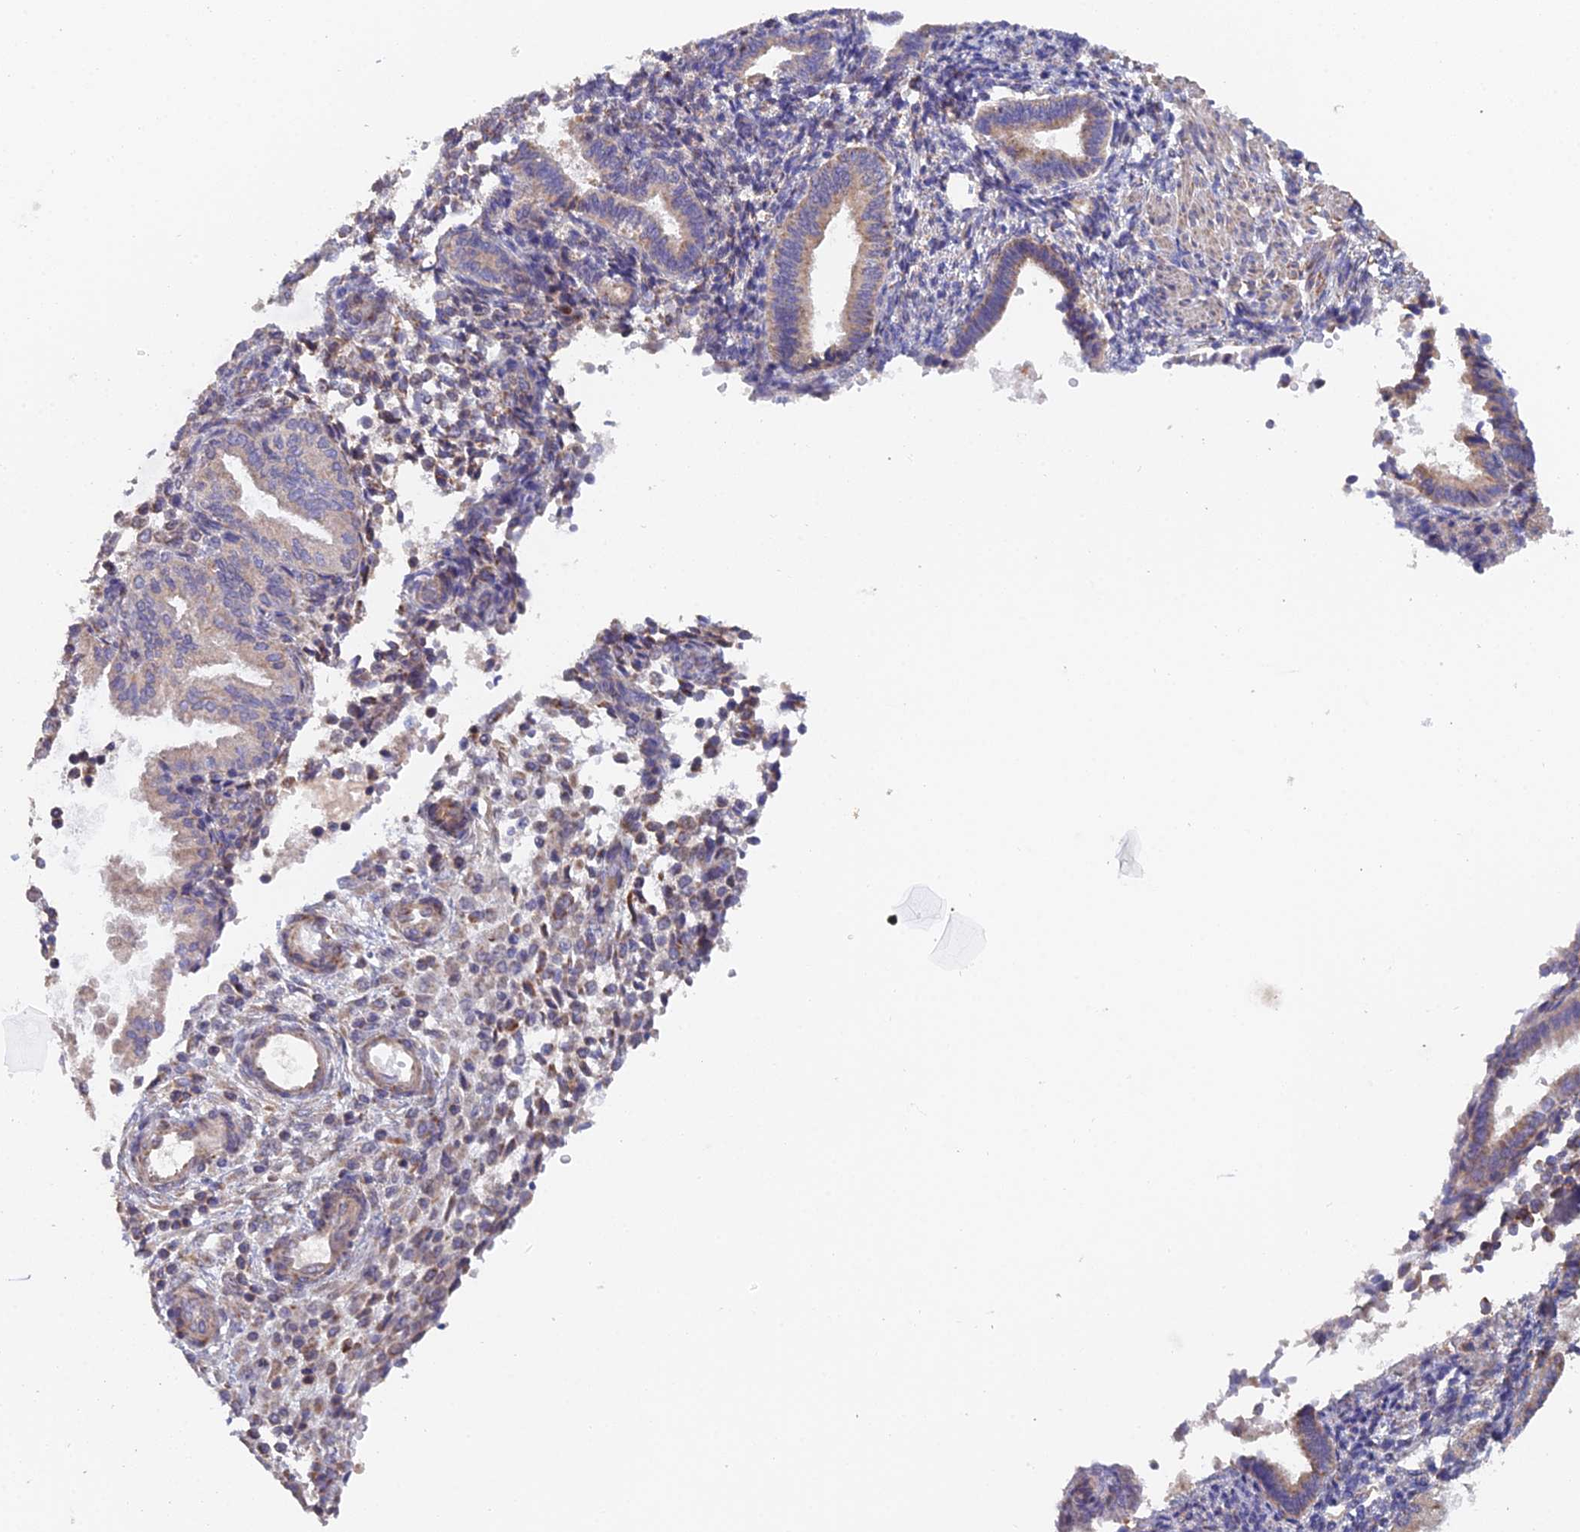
{"staining": {"intensity": "weak", "quantity": "<25%", "location": "cytoplasmic/membranous"}, "tissue": "endometrium", "cell_type": "Cells in endometrial stroma", "image_type": "normal", "snomed": [{"axis": "morphology", "description": "Normal tissue, NOS"}, {"axis": "topography", "description": "Endometrium"}], "caption": "Immunohistochemistry photomicrograph of benign endometrium stained for a protein (brown), which displays no positivity in cells in endometrial stroma. Nuclei are stained in blue.", "gene": "ECSIT", "patient": {"sex": "female", "age": 53}}